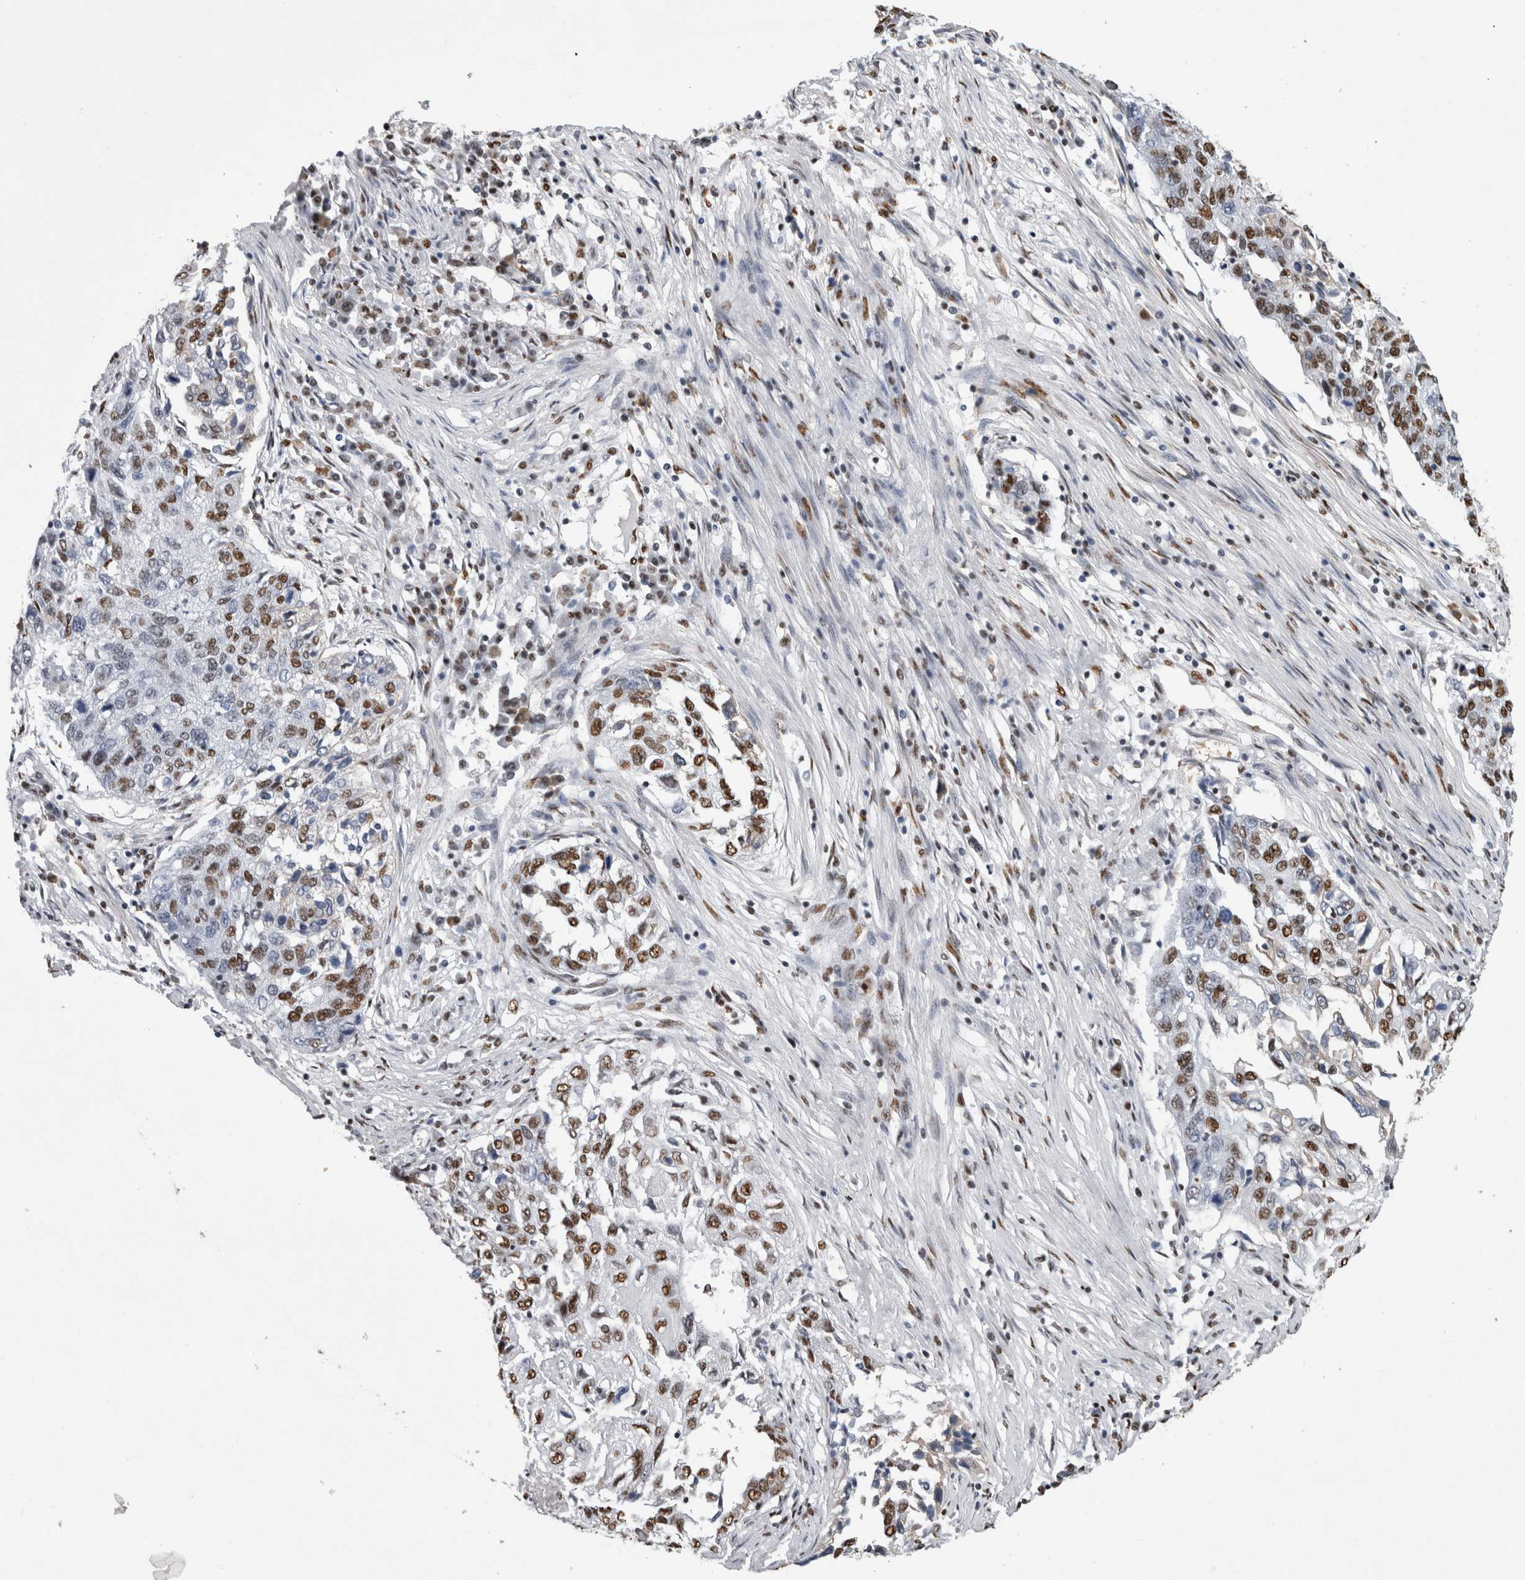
{"staining": {"intensity": "strong", "quantity": "25%-75%", "location": "nuclear"}, "tissue": "lung cancer", "cell_type": "Tumor cells", "image_type": "cancer", "snomed": [{"axis": "morphology", "description": "Squamous cell carcinoma, NOS"}, {"axis": "topography", "description": "Lung"}], "caption": "Human lung cancer (squamous cell carcinoma) stained for a protein (brown) demonstrates strong nuclear positive positivity in about 25%-75% of tumor cells.", "gene": "ALPK3", "patient": {"sex": "female", "age": 63}}